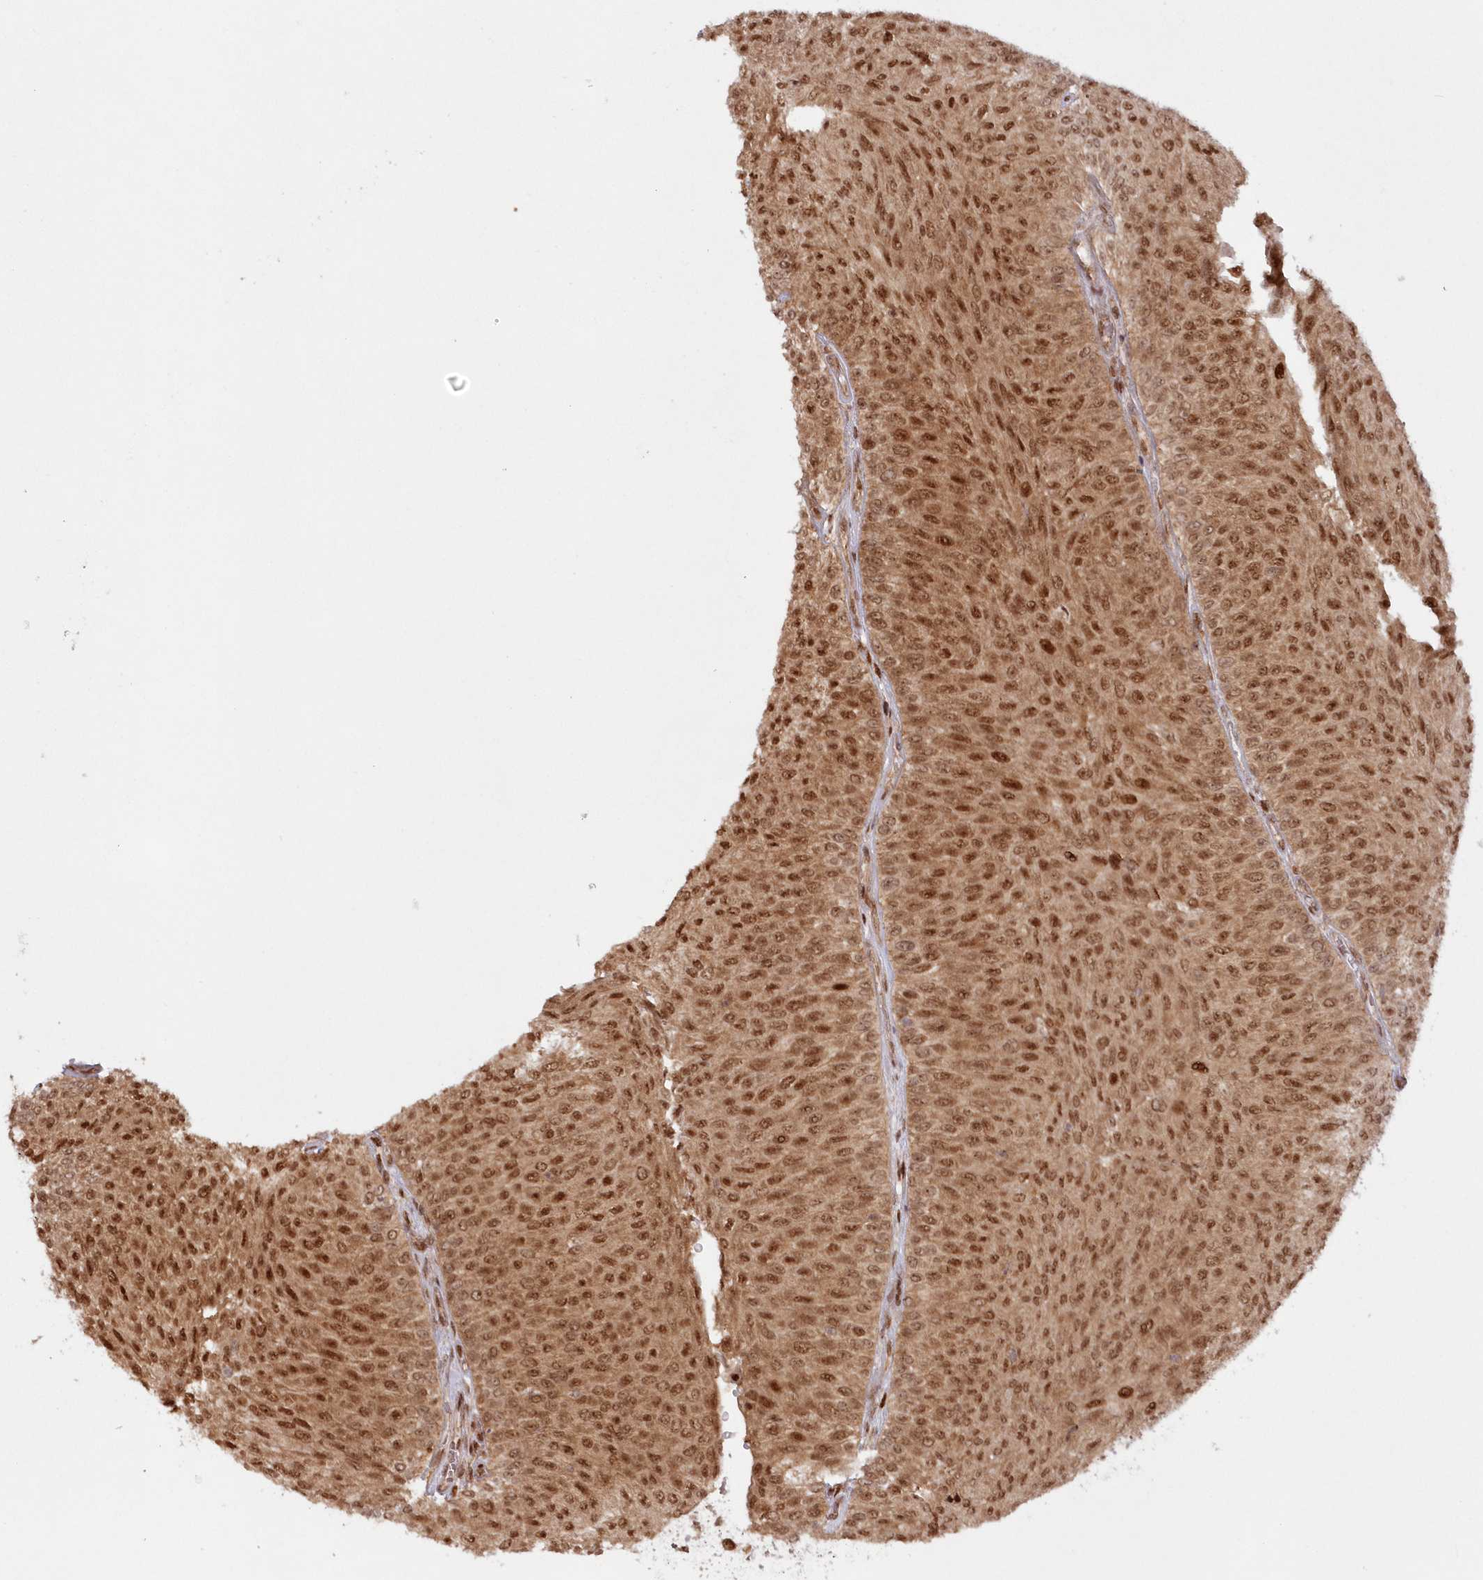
{"staining": {"intensity": "moderate", "quantity": ">75%", "location": "cytoplasmic/membranous,nuclear"}, "tissue": "urothelial cancer", "cell_type": "Tumor cells", "image_type": "cancer", "snomed": [{"axis": "morphology", "description": "Urothelial carcinoma, Low grade"}, {"axis": "topography", "description": "Urinary bladder"}], "caption": "The photomicrograph shows immunohistochemical staining of urothelial cancer. There is moderate cytoplasmic/membranous and nuclear positivity is identified in approximately >75% of tumor cells. (brown staining indicates protein expression, while blue staining denotes nuclei).", "gene": "TOGARAM2", "patient": {"sex": "male", "age": 78}}